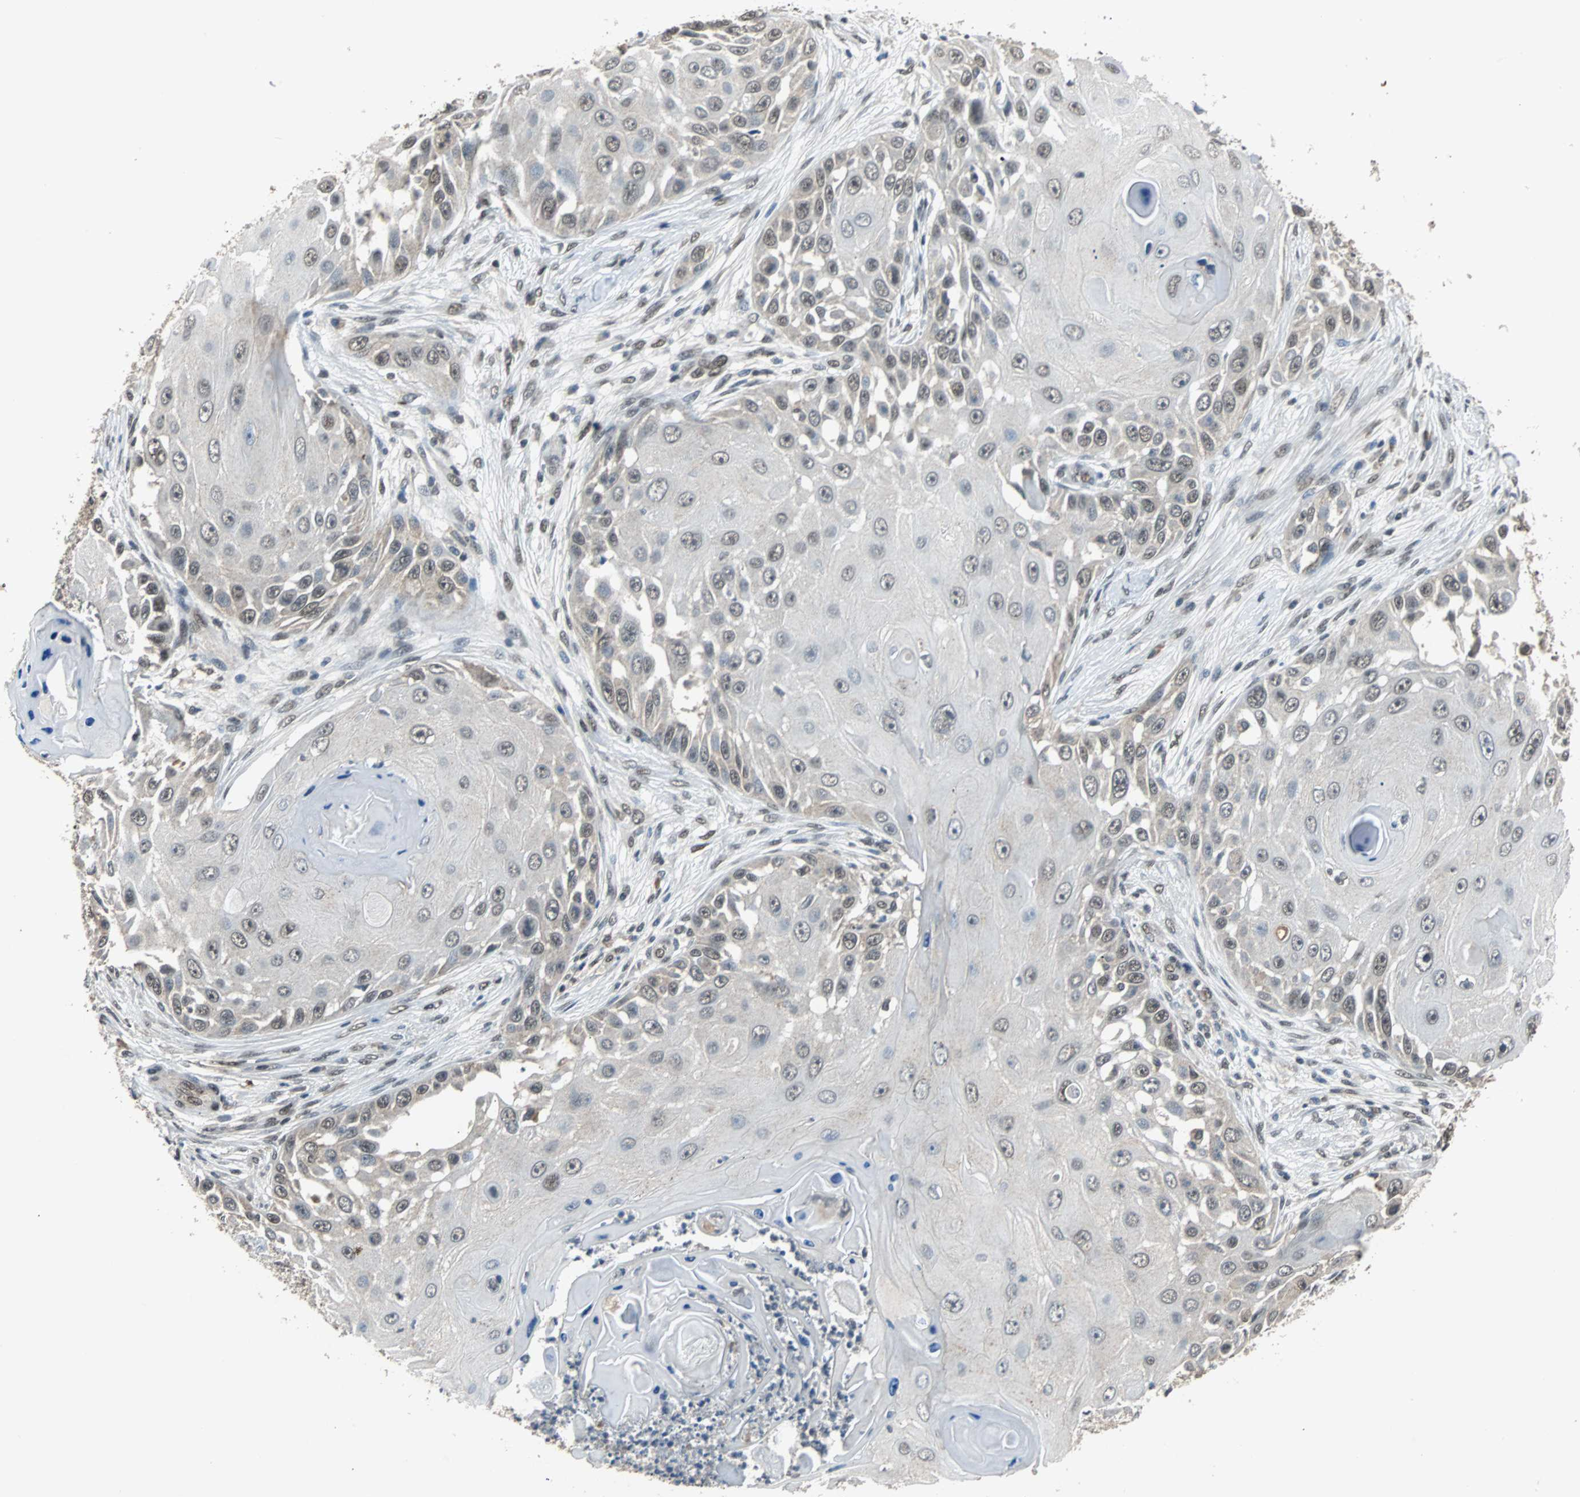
{"staining": {"intensity": "weak", "quantity": "<25%", "location": "cytoplasmic/membranous,nuclear"}, "tissue": "skin cancer", "cell_type": "Tumor cells", "image_type": "cancer", "snomed": [{"axis": "morphology", "description": "Squamous cell carcinoma, NOS"}, {"axis": "topography", "description": "Skin"}], "caption": "Immunohistochemistry (IHC) micrograph of neoplastic tissue: squamous cell carcinoma (skin) stained with DAB demonstrates no significant protein expression in tumor cells.", "gene": "PHC1", "patient": {"sex": "female", "age": 44}}